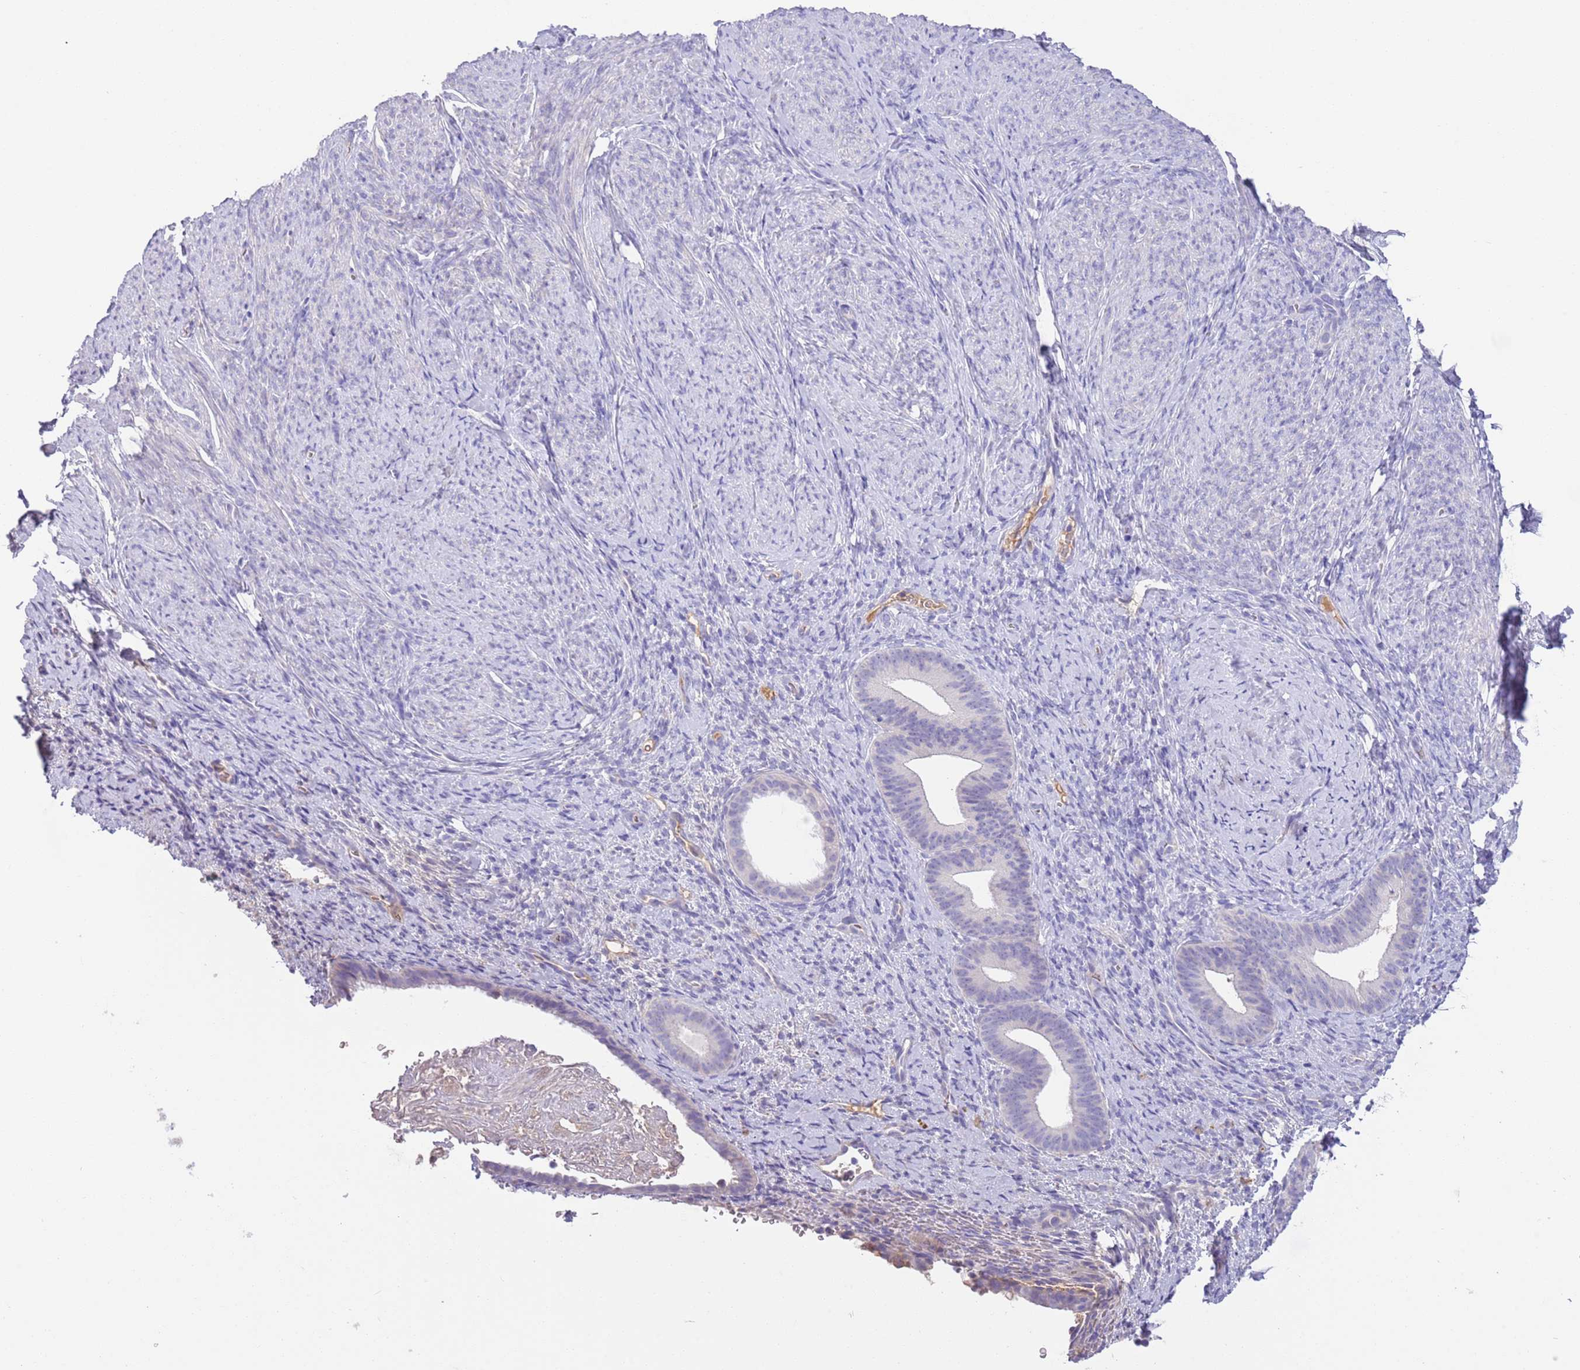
{"staining": {"intensity": "negative", "quantity": "none", "location": "none"}, "tissue": "endometrium", "cell_type": "Cells in endometrial stroma", "image_type": "normal", "snomed": [{"axis": "morphology", "description": "Normal tissue, NOS"}, {"axis": "topography", "description": "Endometrium"}], "caption": "IHC of benign human endometrium demonstrates no positivity in cells in endometrial stroma.", "gene": "IGFL4", "patient": {"sex": "female", "age": 65}}